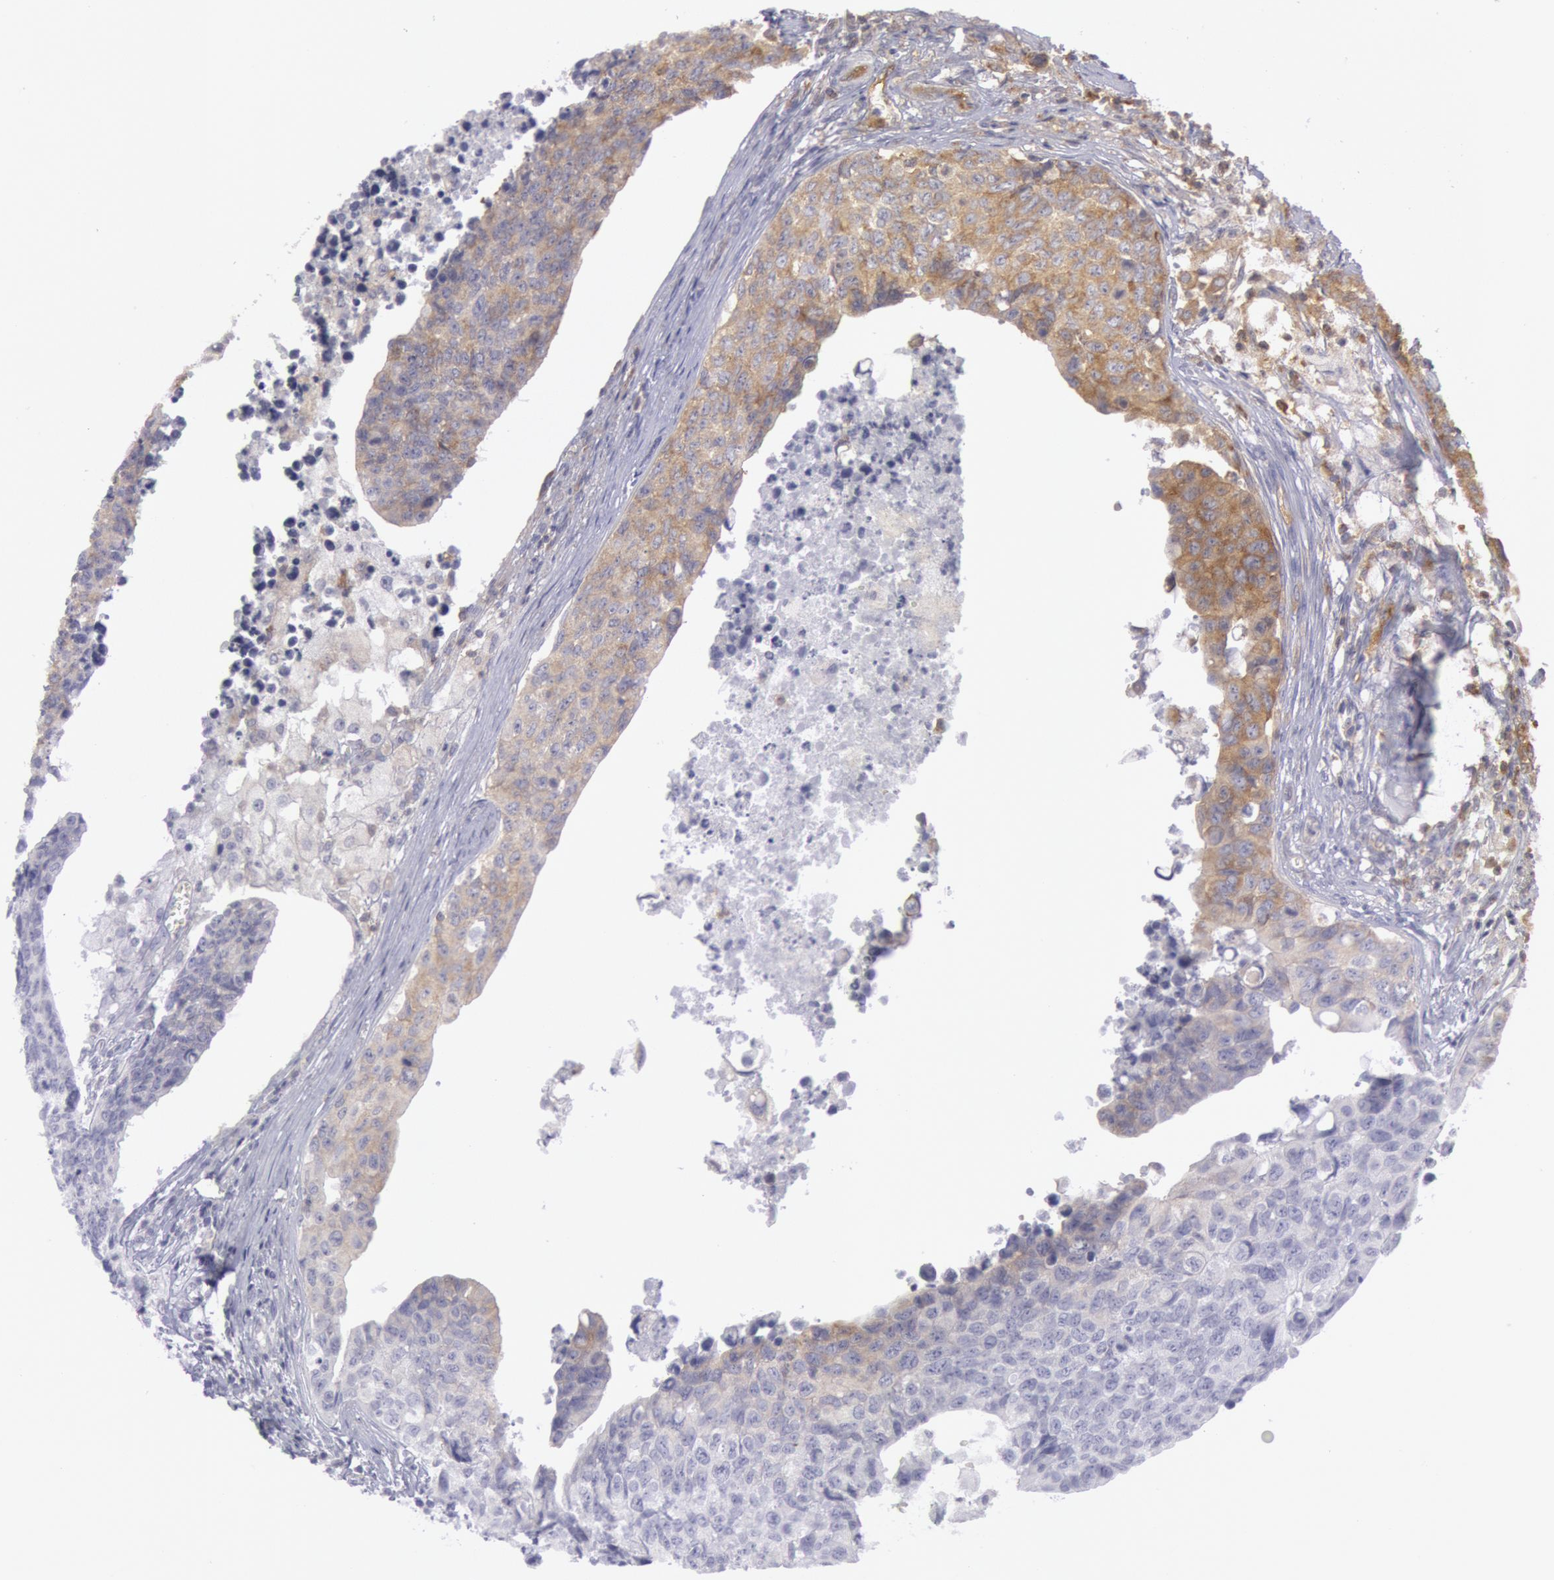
{"staining": {"intensity": "moderate", "quantity": ">75%", "location": "cytoplasmic/membranous"}, "tissue": "urothelial cancer", "cell_type": "Tumor cells", "image_type": "cancer", "snomed": [{"axis": "morphology", "description": "Urothelial carcinoma, High grade"}, {"axis": "topography", "description": "Urinary bladder"}], "caption": "Brown immunohistochemical staining in urothelial carcinoma (high-grade) shows moderate cytoplasmic/membranous positivity in about >75% of tumor cells.", "gene": "IKBKB", "patient": {"sex": "male", "age": 81}}